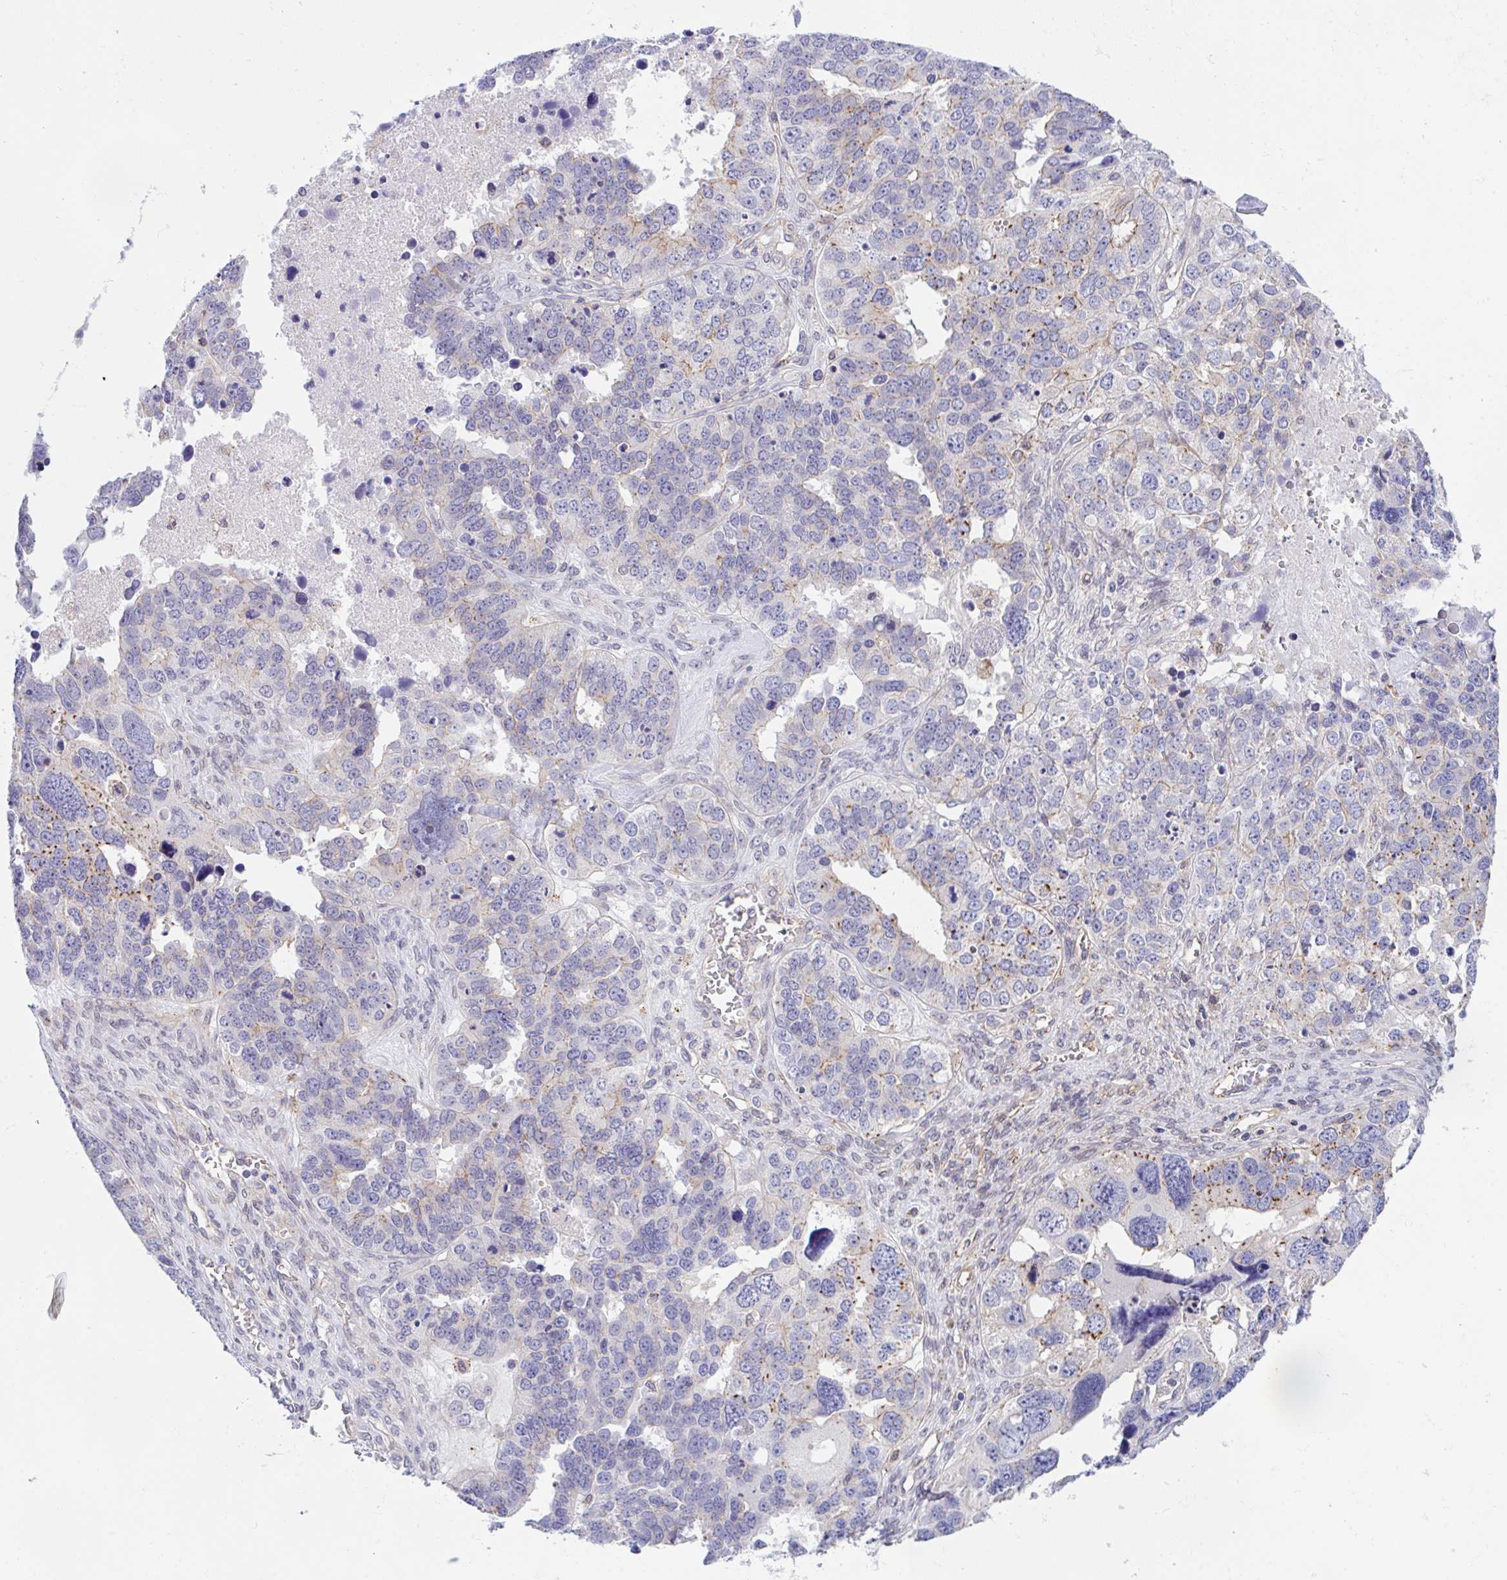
{"staining": {"intensity": "weak", "quantity": "25%-75%", "location": "cytoplasmic/membranous"}, "tissue": "ovarian cancer", "cell_type": "Tumor cells", "image_type": "cancer", "snomed": [{"axis": "morphology", "description": "Cystadenocarcinoma, serous, NOS"}, {"axis": "topography", "description": "Ovary"}], "caption": "Protein staining of ovarian serous cystadenocarcinoma tissue shows weak cytoplasmic/membranous expression in about 25%-75% of tumor cells.", "gene": "ZBED3", "patient": {"sex": "female", "age": 76}}